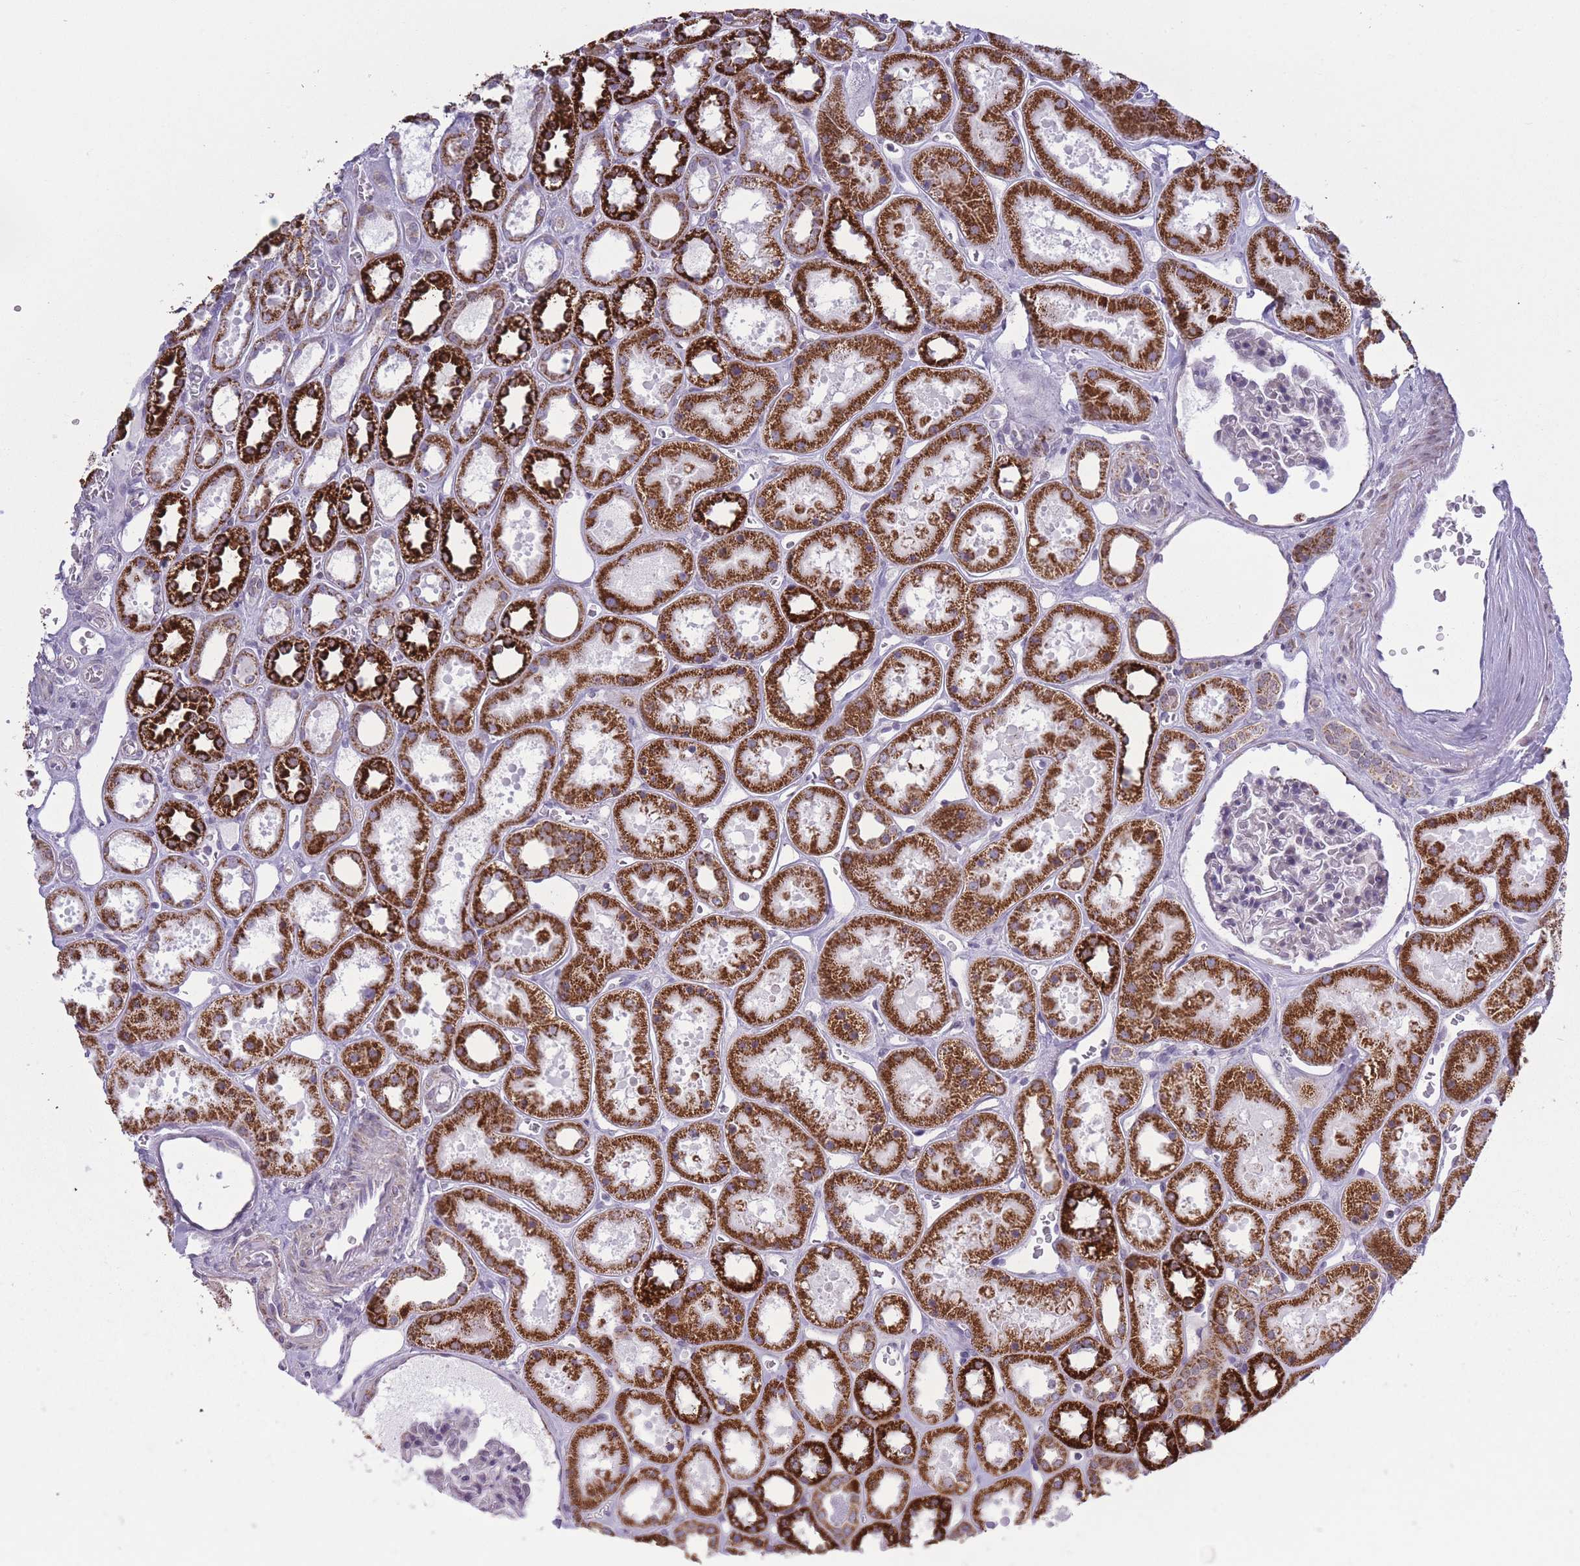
{"staining": {"intensity": "negative", "quantity": "none", "location": "none"}, "tissue": "kidney", "cell_type": "Cells in glomeruli", "image_type": "normal", "snomed": [{"axis": "morphology", "description": "Normal tissue, NOS"}, {"axis": "topography", "description": "Kidney"}], "caption": "Immunohistochemical staining of normal human kidney shows no significant staining in cells in glomeruli.", "gene": "ZBTB24", "patient": {"sex": "female", "age": 41}}